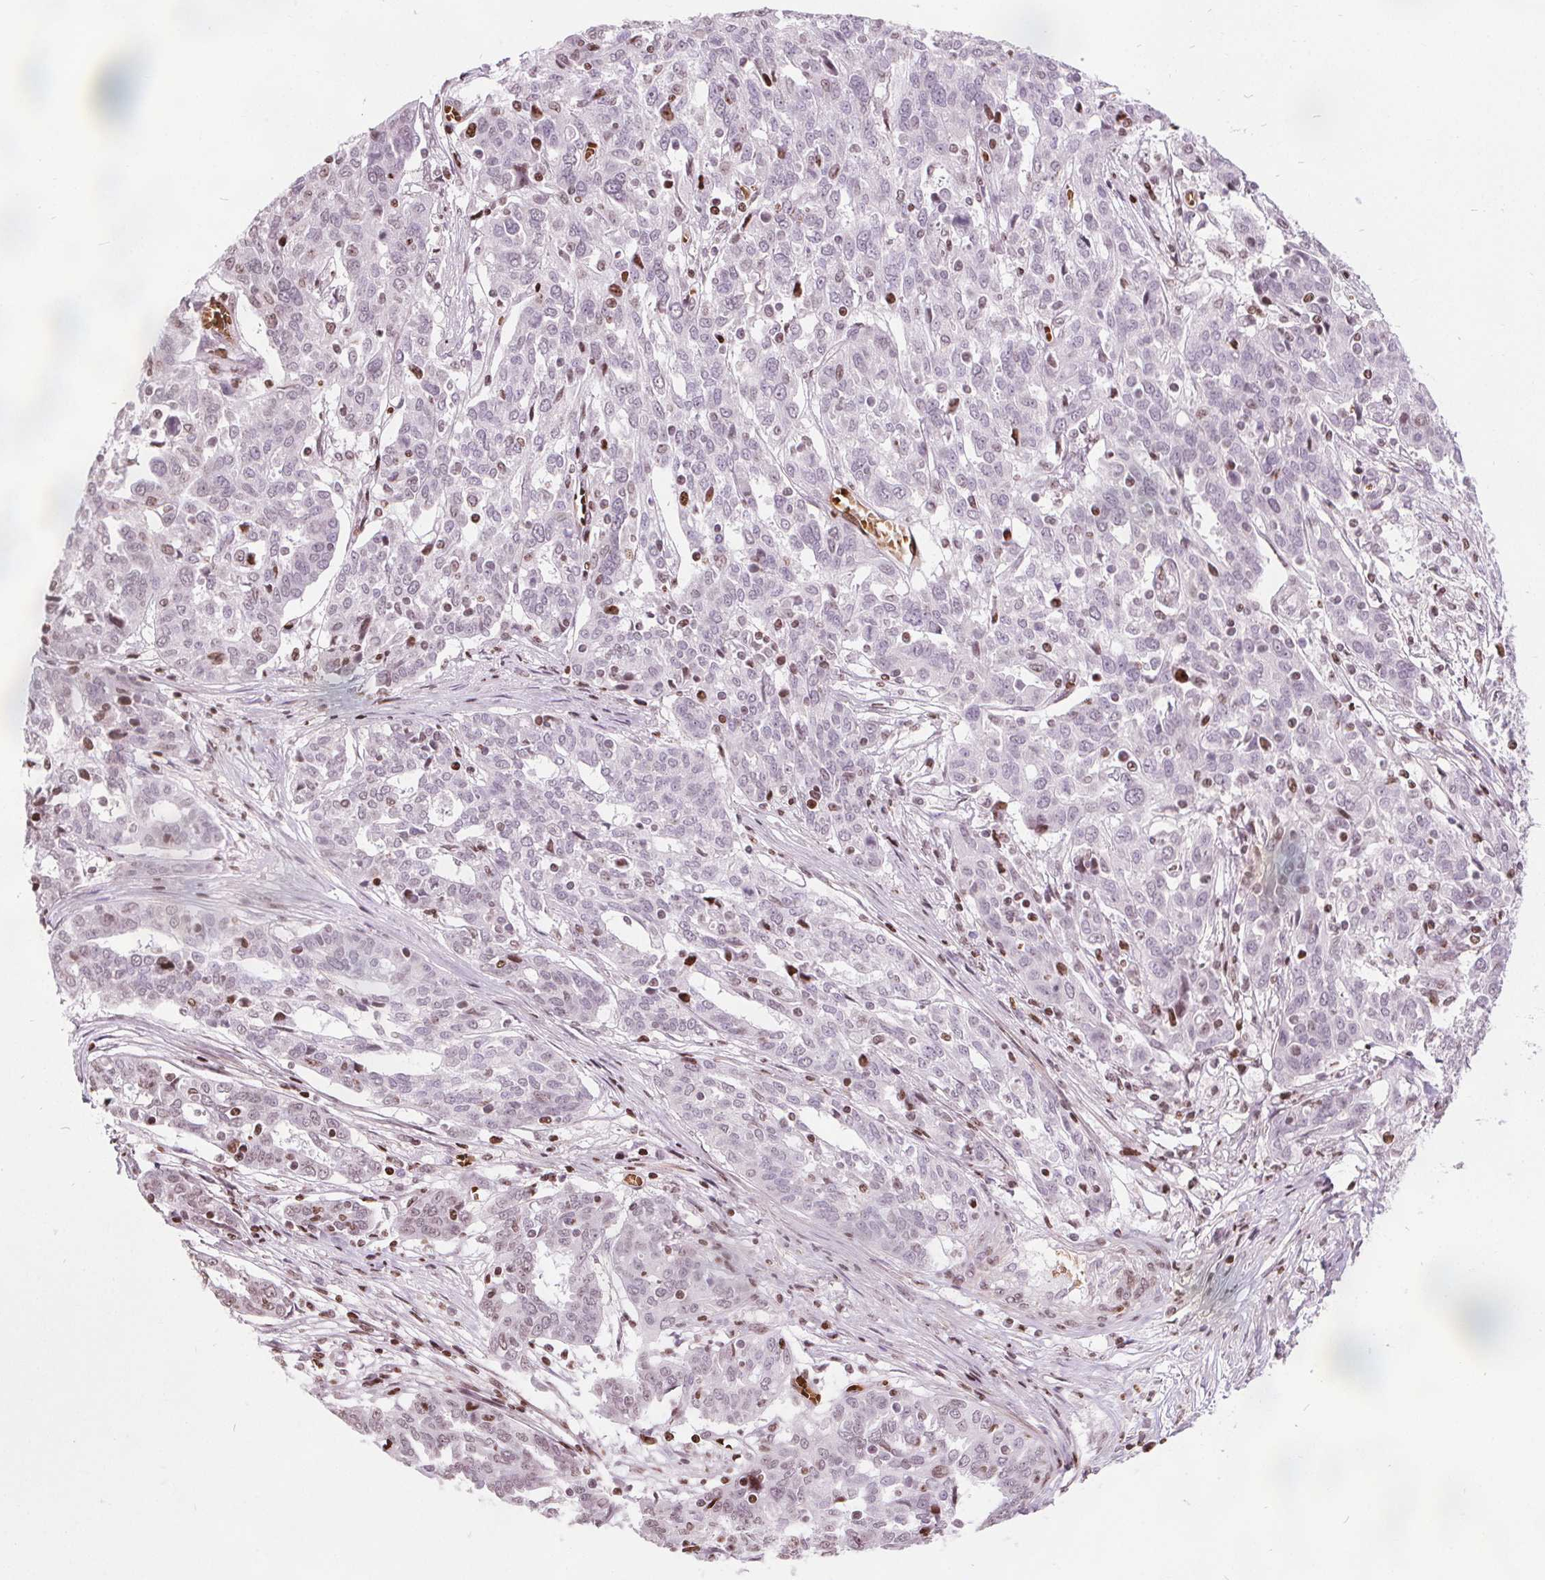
{"staining": {"intensity": "negative", "quantity": "none", "location": "none"}, "tissue": "ovarian cancer", "cell_type": "Tumor cells", "image_type": "cancer", "snomed": [{"axis": "morphology", "description": "Cystadenocarcinoma, serous, NOS"}, {"axis": "topography", "description": "Ovary"}], "caption": "Serous cystadenocarcinoma (ovarian) stained for a protein using immunohistochemistry (IHC) reveals no positivity tumor cells.", "gene": "ISLR2", "patient": {"sex": "female", "age": 67}}